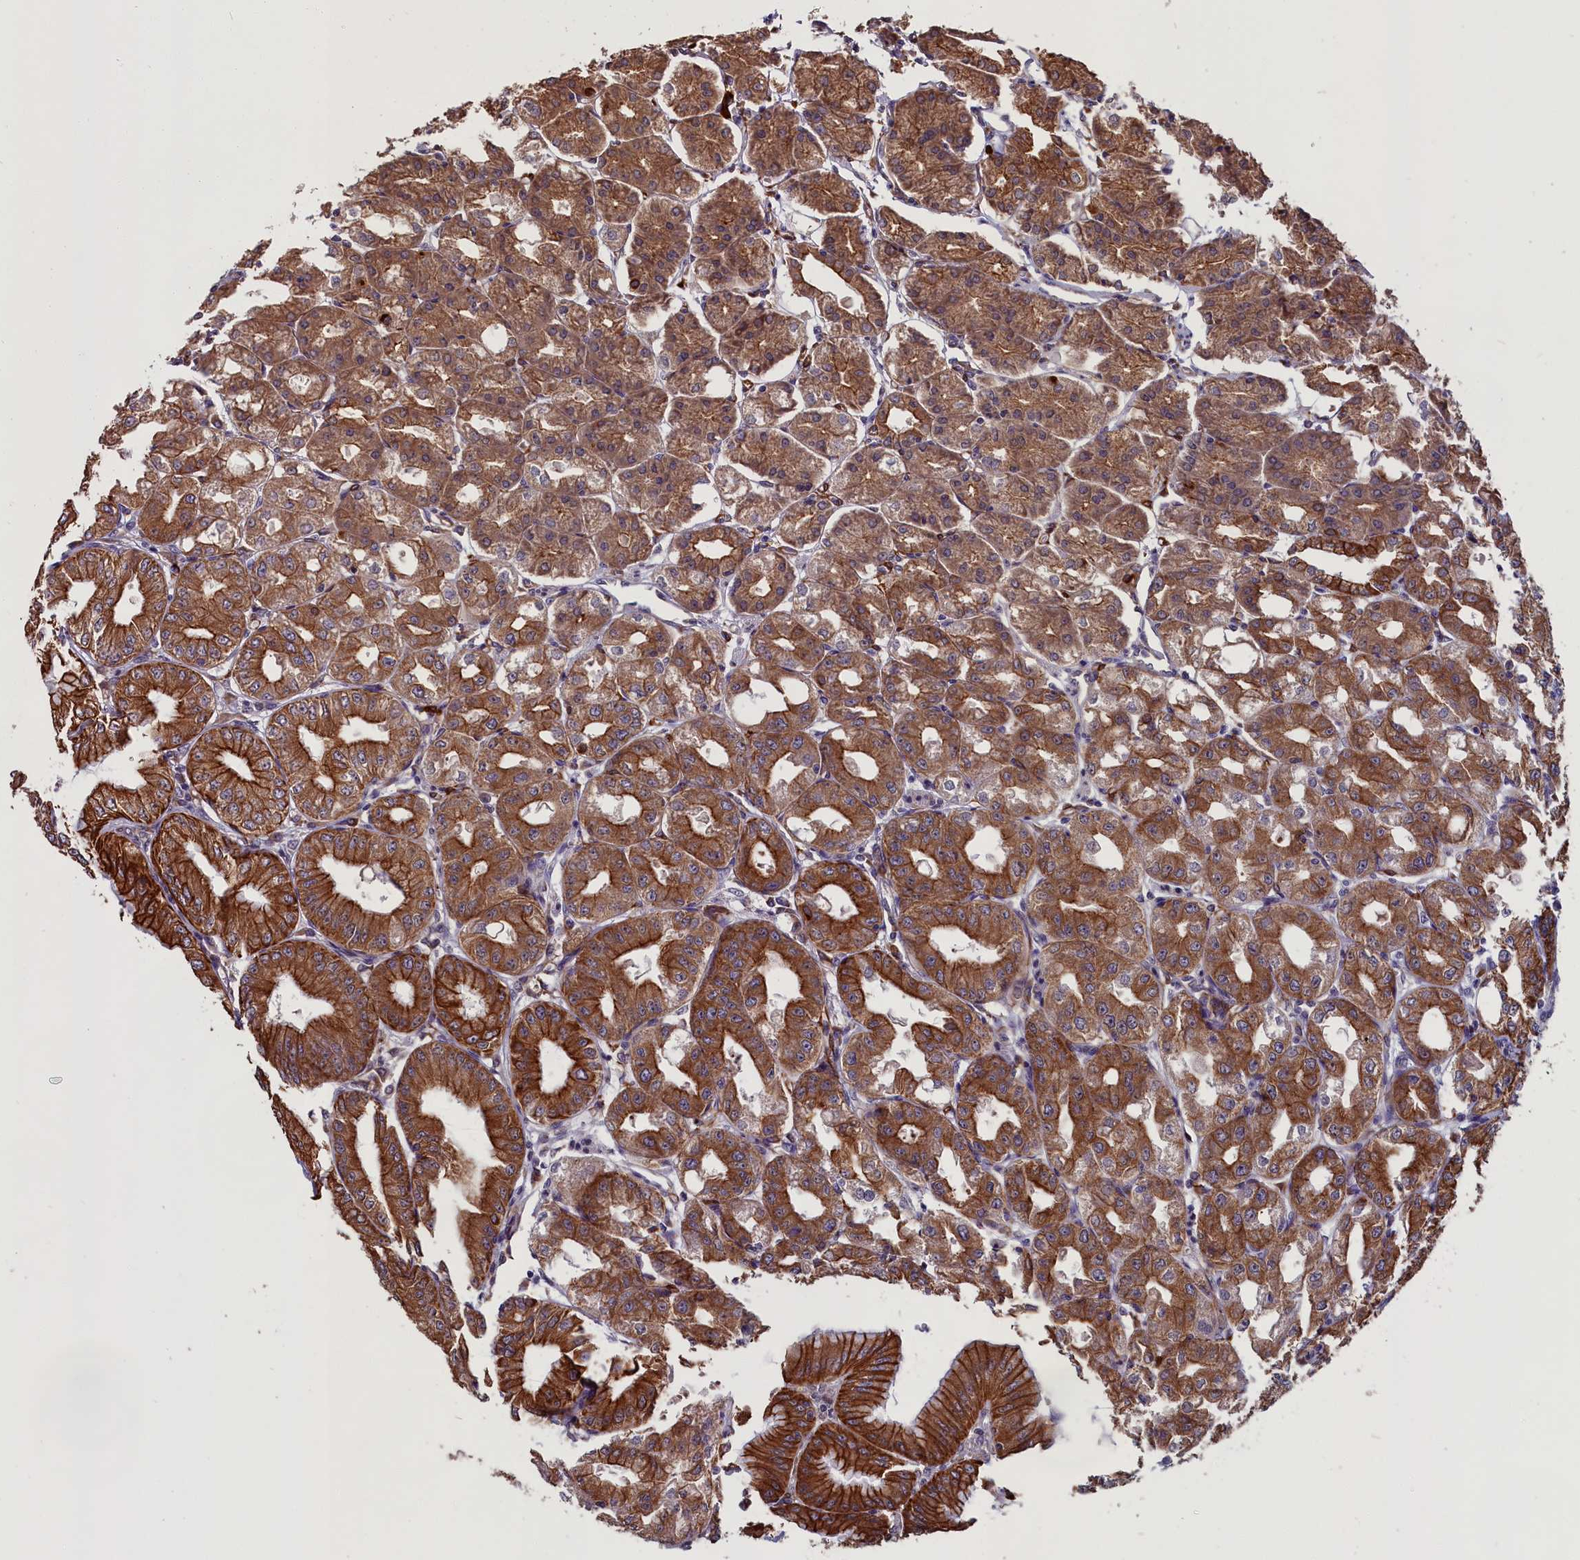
{"staining": {"intensity": "strong", "quantity": ">75%", "location": "cytoplasmic/membranous"}, "tissue": "stomach", "cell_type": "Glandular cells", "image_type": "normal", "snomed": [{"axis": "morphology", "description": "Normal tissue, NOS"}, {"axis": "topography", "description": "Stomach, lower"}], "caption": "This micrograph exhibits benign stomach stained with immunohistochemistry (IHC) to label a protein in brown. The cytoplasmic/membranous of glandular cells show strong positivity for the protein. Nuclei are counter-stained blue.", "gene": "DENND1B", "patient": {"sex": "male", "age": 71}}